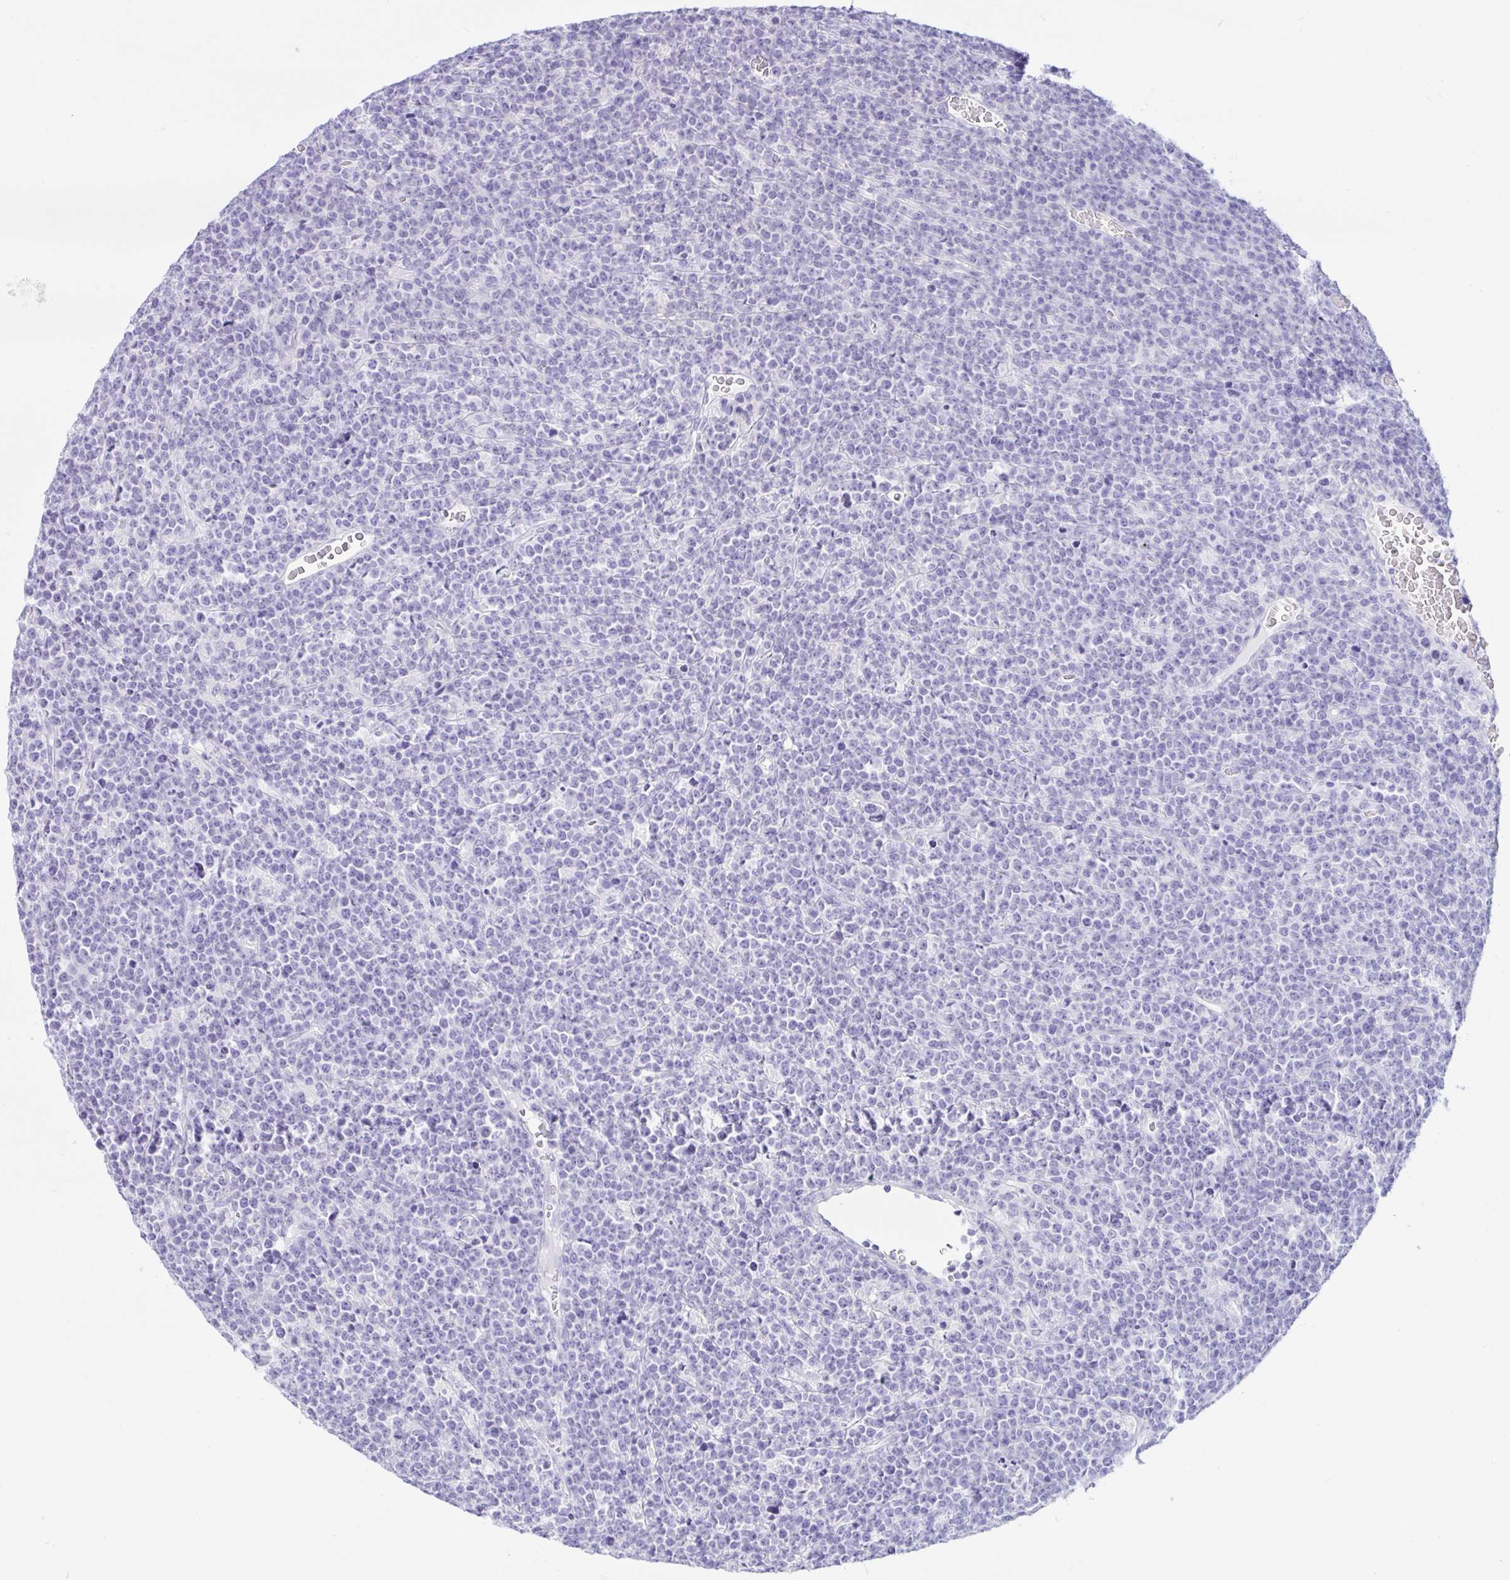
{"staining": {"intensity": "negative", "quantity": "none", "location": "none"}, "tissue": "lymphoma", "cell_type": "Tumor cells", "image_type": "cancer", "snomed": [{"axis": "morphology", "description": "Malignant lymphoma, non-Hodgkin's type, High grade"}, {"axis": "topography", "description": "Ovary"}], "caption": "A high-resolution micrograph shows immunohistochemistry staining of high-grade malignant lymphoma, non-Hodgkin's type, which exhibits no significant staining in tumor cells.", "gene": "PAX8", "patient": {"sex": "female", "age": 56}}